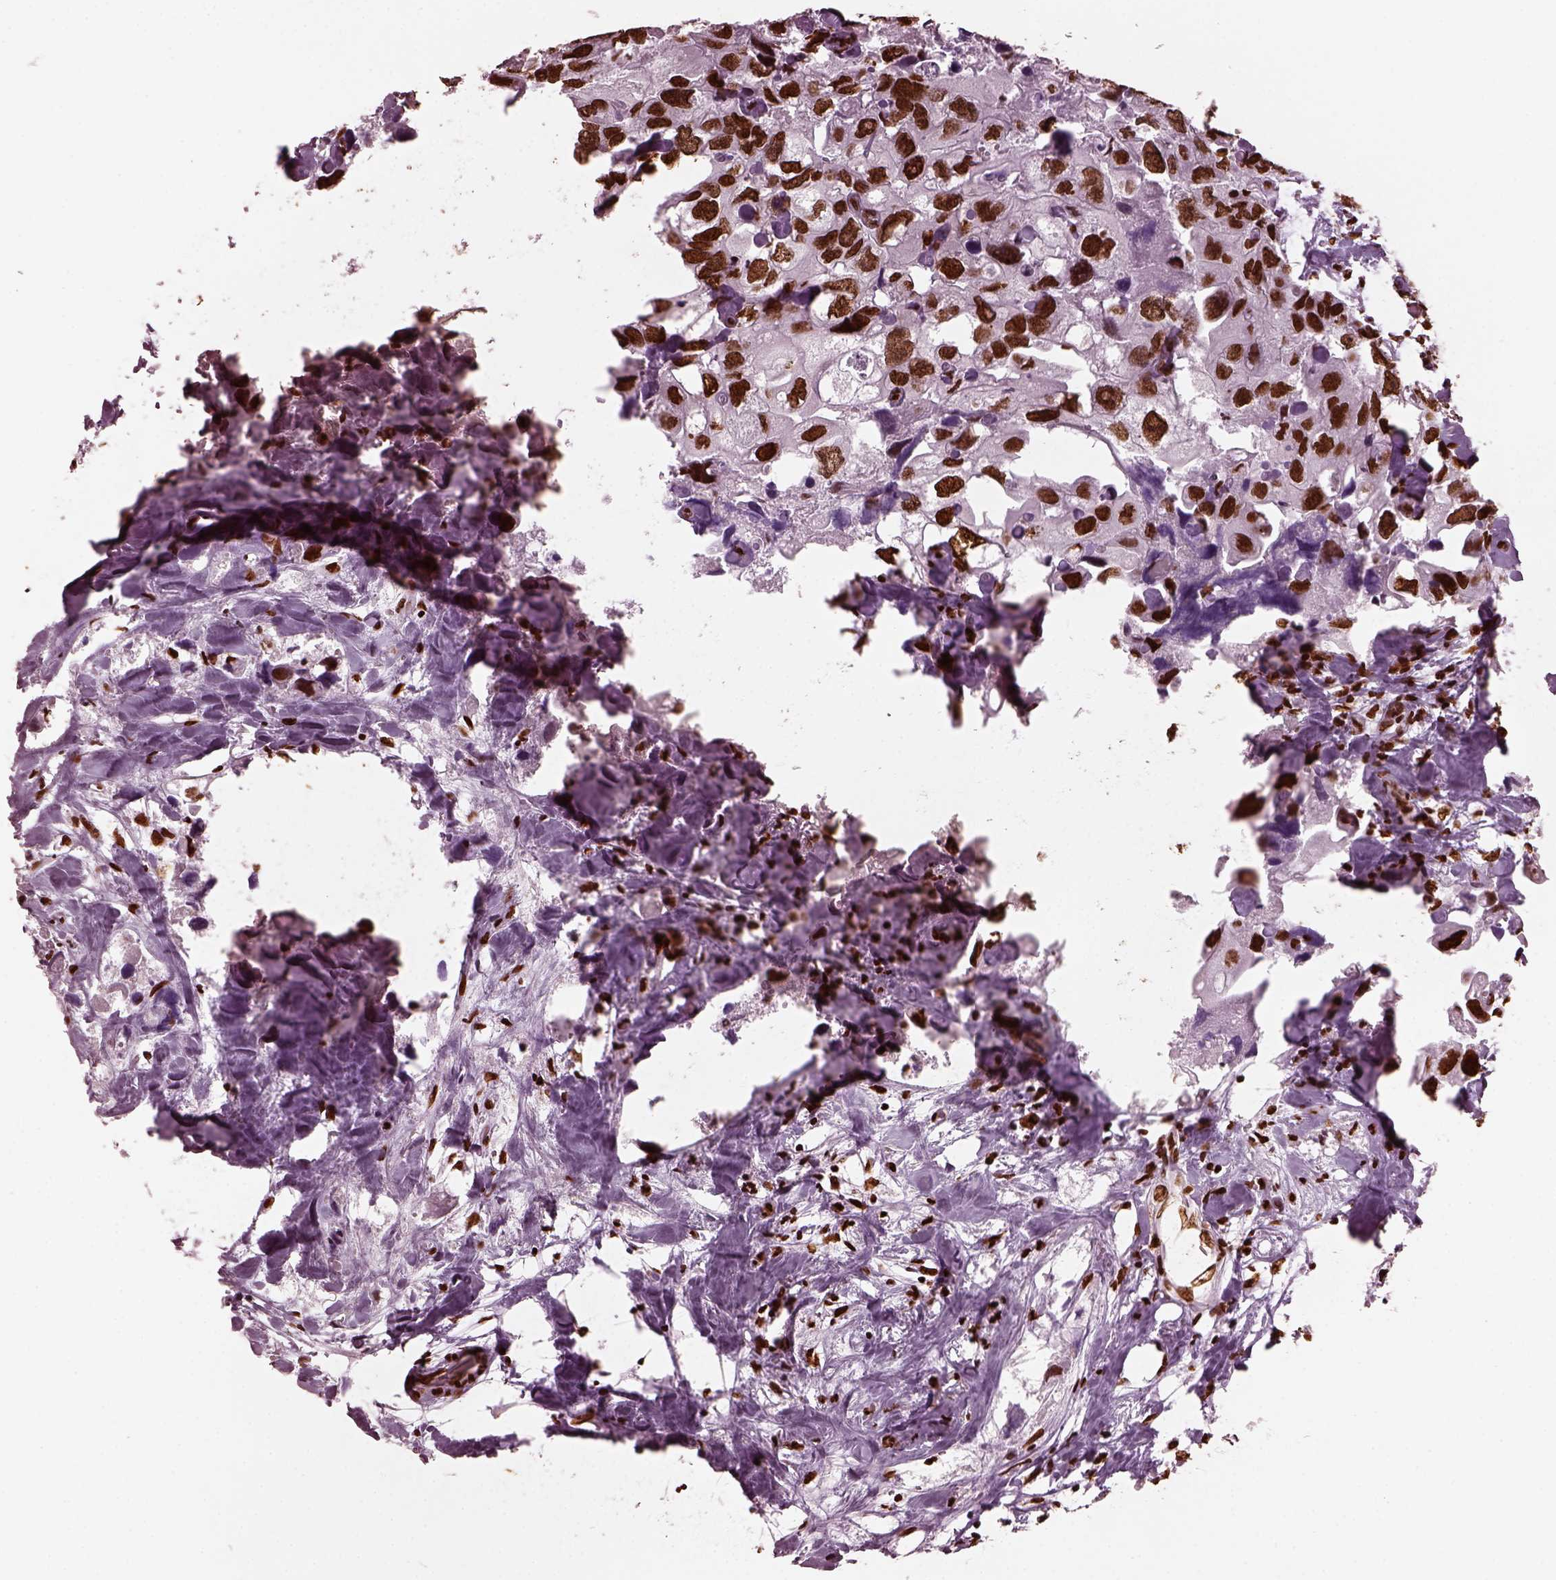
{"staining": {"intensity": "strong", "quantity": ">75%", "location": "nuclear"}, "tissue": "urothelial cancer", "cell_type": "Tumor cells", "image_type": "cancer", "snomed": [{"axis": "morphology", "description": "Urothelial carcinoma, High grade"}, {"axis": "topography", "description": "Urinary bladder"}], "caption": "Immunohistochemical staining of urothelial cancer exhibits high levels of strong nuclear protein positivity in approximately >75% of tumor cells. Ihc stains the protein in brown and the nuclei are stained blue.", "gene": "CBFA2T3", "patient": {"sex": "male", "age": 59}}